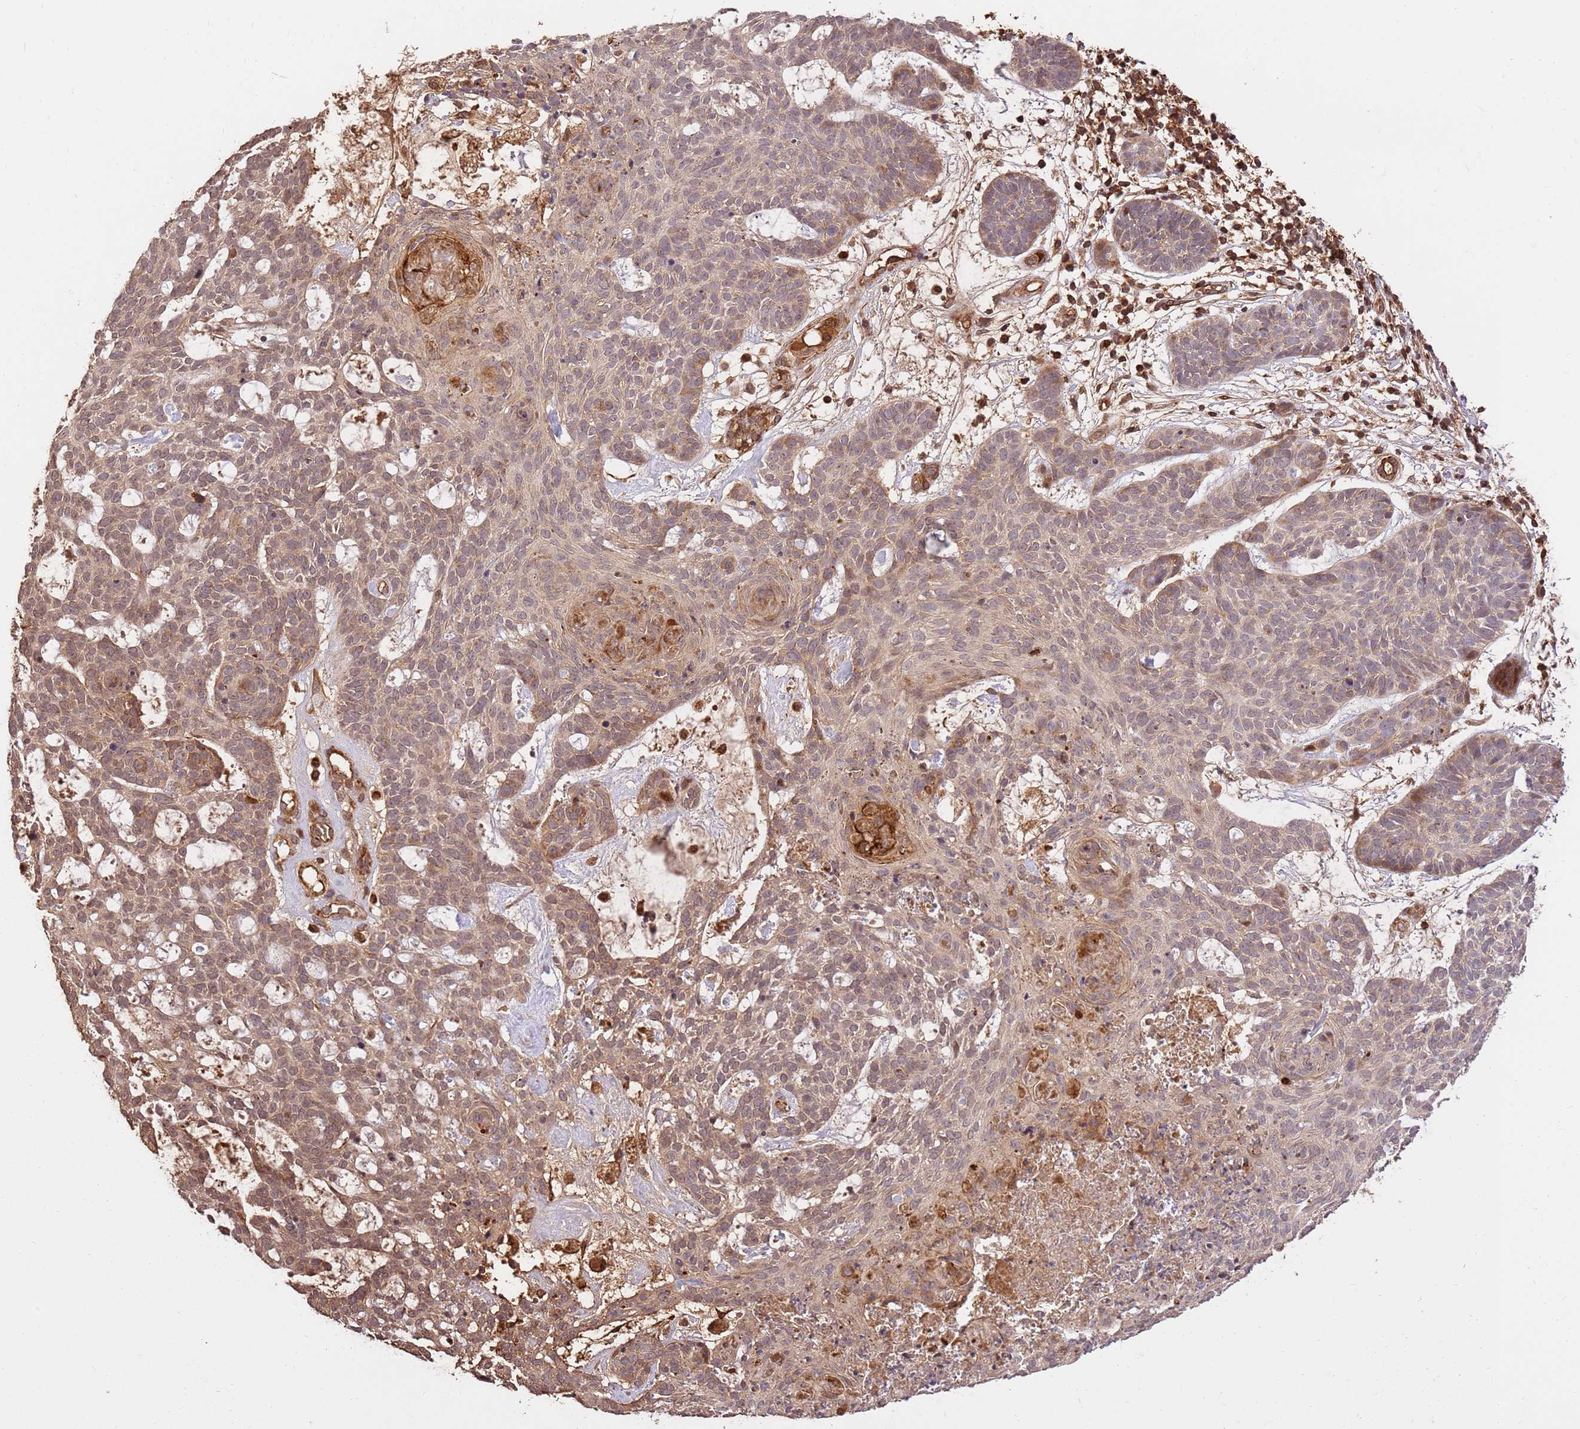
{"staining": {"intensity": "weak", "quantity": ">75%", "location": "cytoplasmic/membranous"}, "tissue": "skin cancer", "cell_type": "Tumor cells", "image_type": "cancer", "snomed": [{"axis": "morphology", "description": "Basal cell carcinoma"}, {"axis": "topography", "description": "Skin"}], "caption": "Weak cytoplasmic/membranous positivity for a protein is identified in approximately >75% of tumor cells of skin basal cell carcinoma using immunohistochemistry (IHC).", "gene": "KATNAL2", "patient": {"sex": "female", "age": 89}}